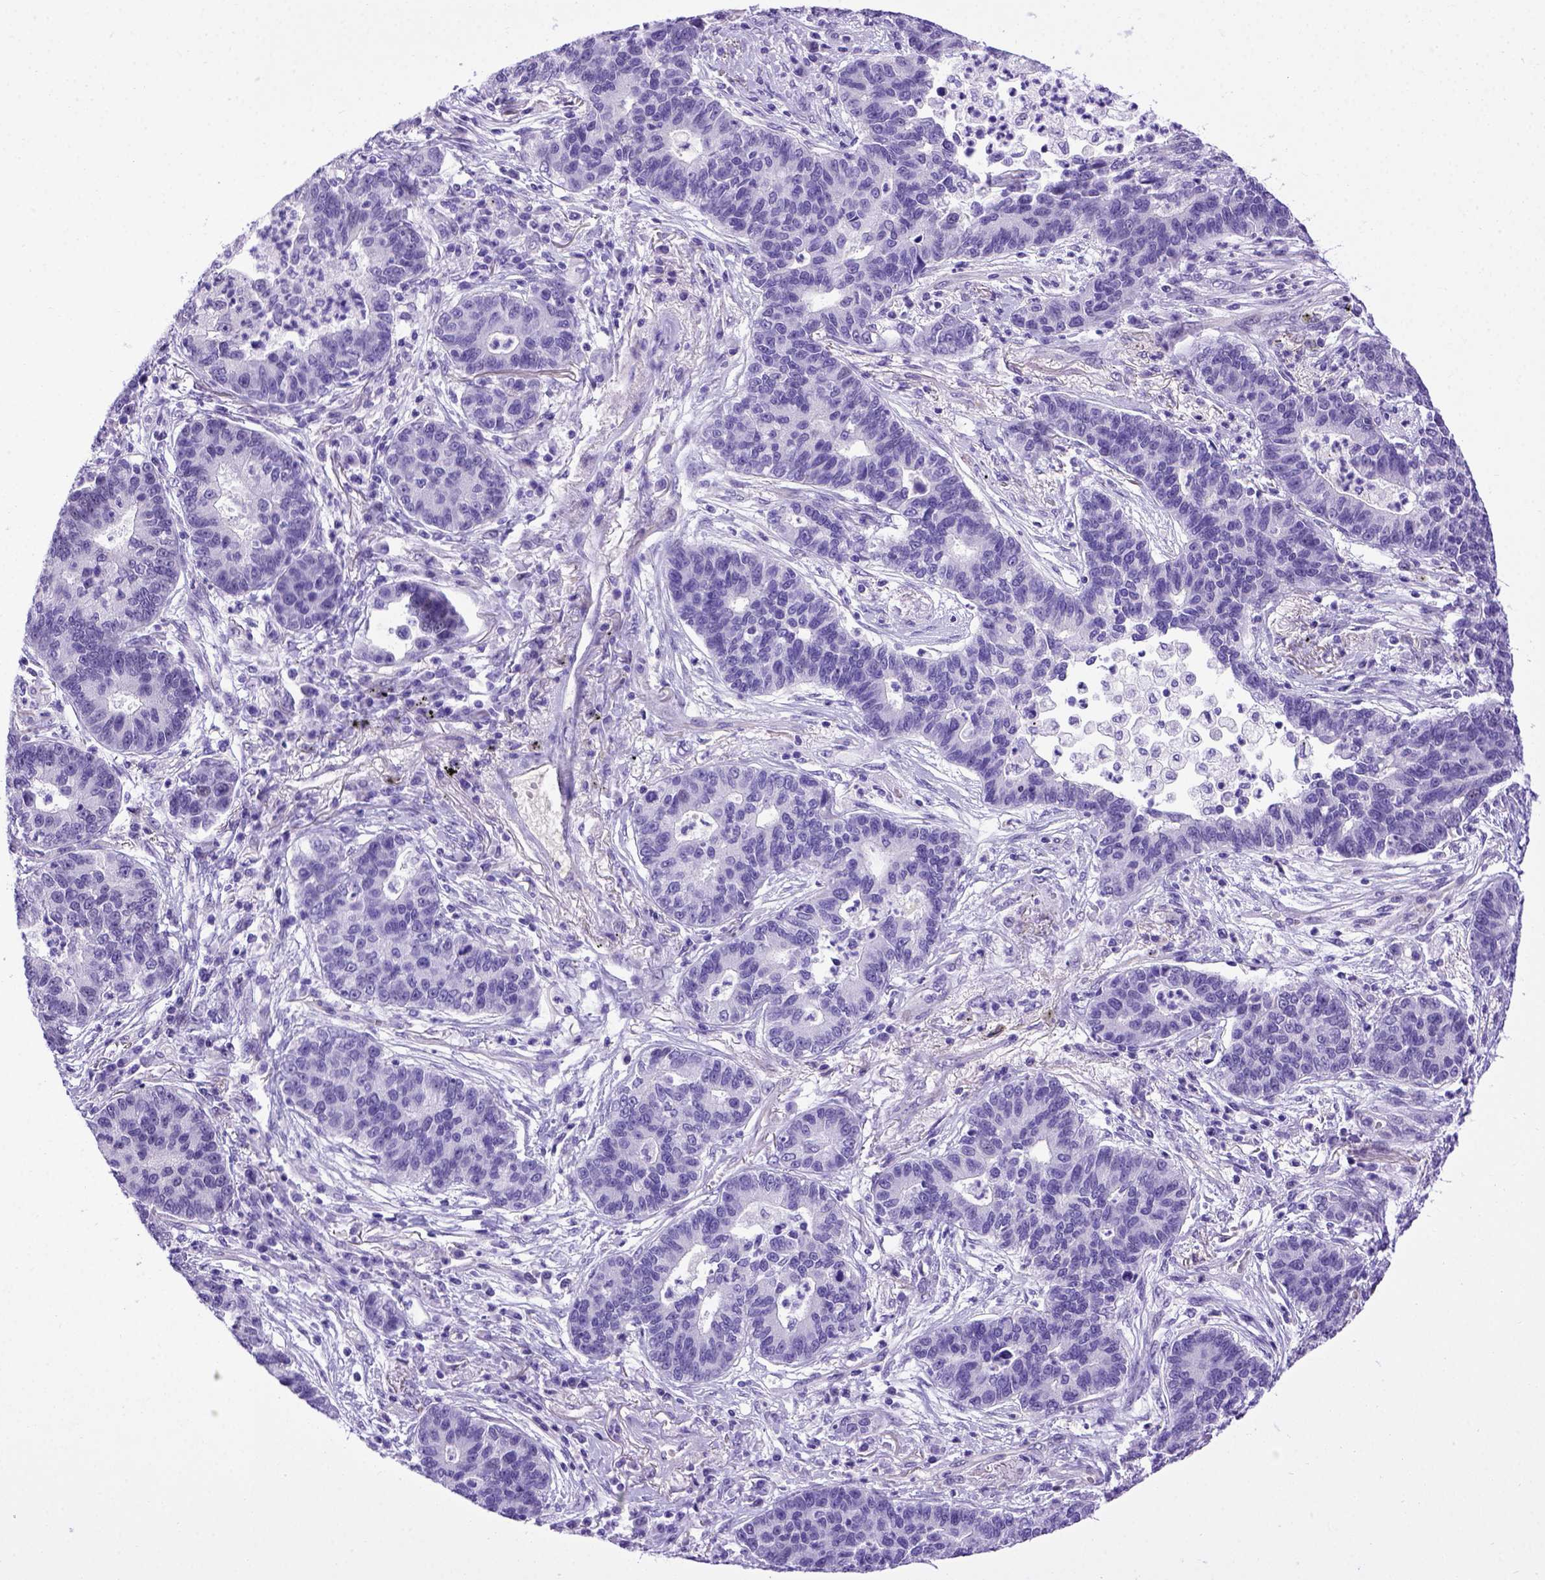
{"staining": {"intensity": "negative", "quantity": "none", "location": "none"}, "tissue": "lung cancer", "cell_type": "Tumor cells", "image_type": "cancer", "snomed": [{"axis": "morphology", "description": "Adenocarcinoma, NOS"}, {"axis": "topography", "description": "Lung"}], "caption": "DAB (3,3'-diaminobenzidine) immunohistochemical staining of lung adenocarcinoma reveals no significant positivity in tumor cells. (DAB (3,3'-diaminobenzidine) IHC with hematoxylin counter stain).", "gene": "ADAM12", "patient": {"sex": "female", "age": 57}}